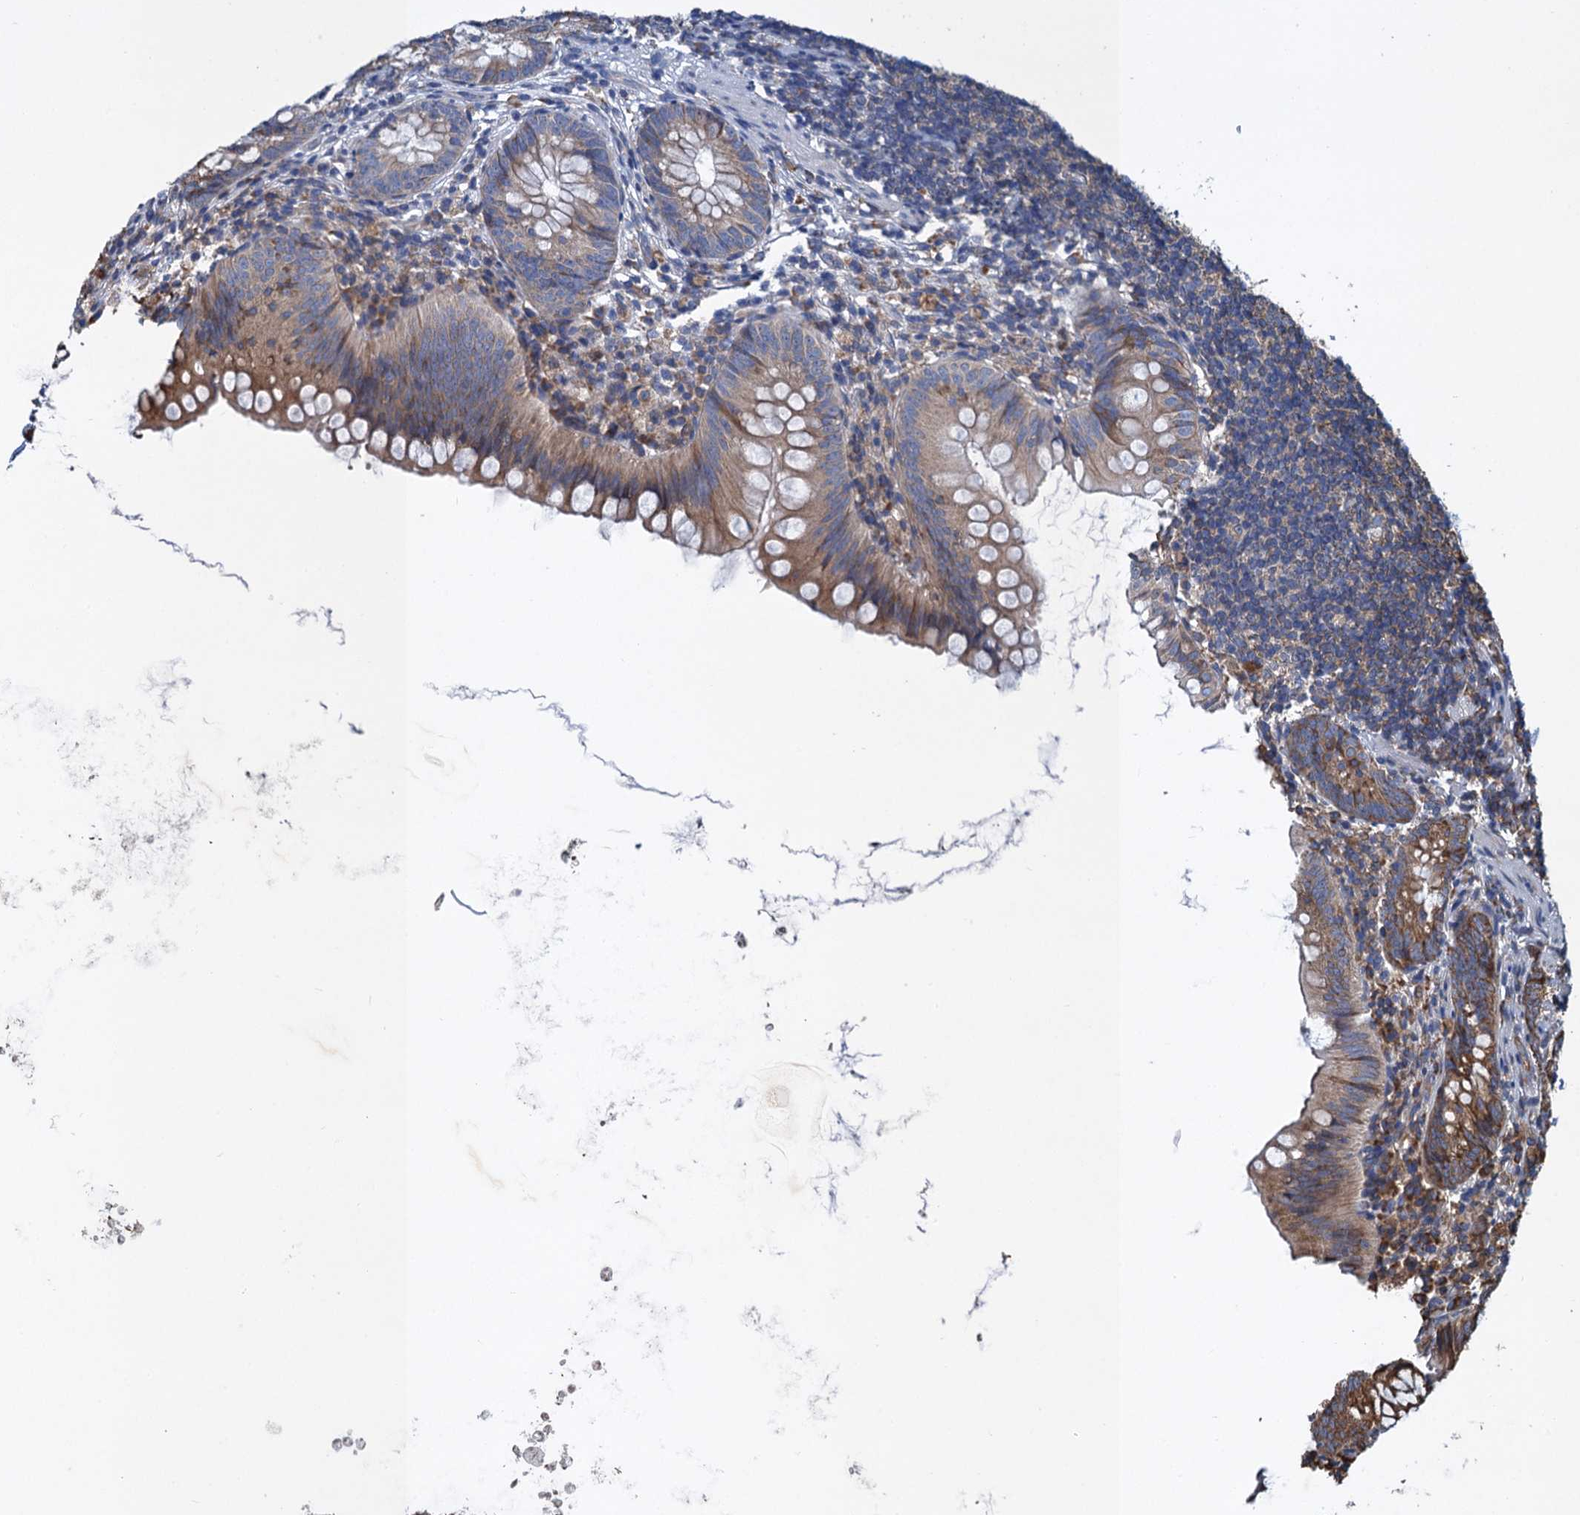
{"staining": {"intensity": "moderate", "quantity": ">75%", "location": "cytoplasmic/membranous"}, "tissue": "appendix", "cell_type": "Glandular cells", "image_type": "normal", "snomed": [{"axis": "morphology", "description": "Normal tissue, NOS"}, {"axis": "topography", "description": "Appendix"}], "caption": "DAB (3,3'-diaminobenzidine) immunohistochemical staining of unremarkable human appendix reveals moderate cytoplasmic/membranous protein positivity in approximately >75% of glandular cells. The staining was performed using DAB, with brown indicating positive protein expression. Nuclei are stained blue with hematoxylin.", "gene": "LINS1", "patient": {"sex": "female", "age": 62}}